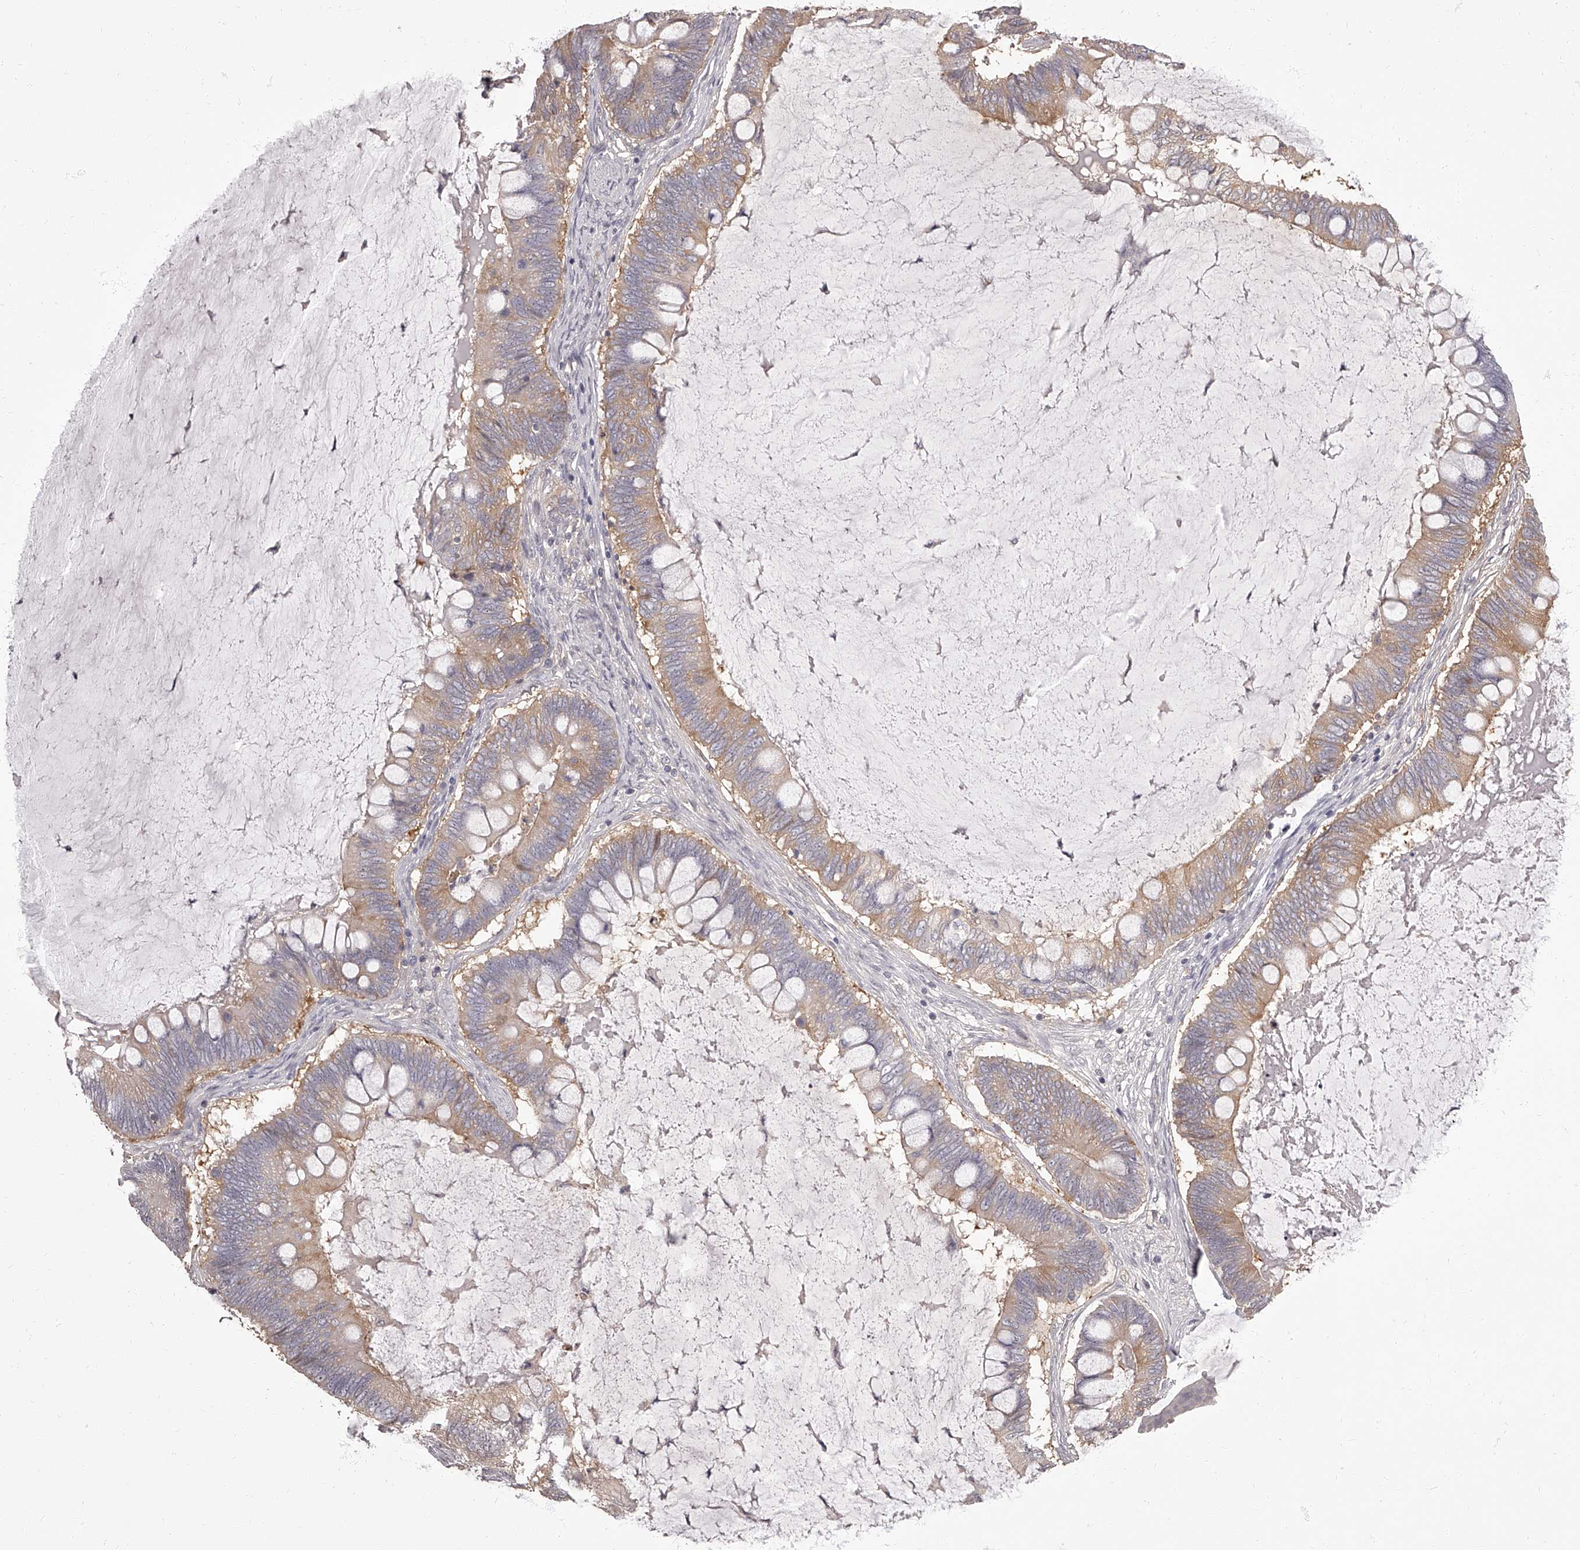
{"staining": {"intensity": "weak", "quantity": "25%-75%", "location": "cytoplasmic/membranous"}, "tissue": "ovarian cancer", "cell_type": "Tumor cells", "image_type": "cancer", "snomed": [{"axis": "morphology", "description": "Cystadenocarcinoma, mucinous, NOS"}, {"axis": "topography", "description": "Ovary"}], "caption": "Immunohistochemistry image of ovarian cancer stained for a protein (brown), which reveals low levels of weak cytoplasmic/membranous expression in about 25%-75% of tumor cells.", "gene": "APEH", "patient": {"sex": "female", "age": 61}}